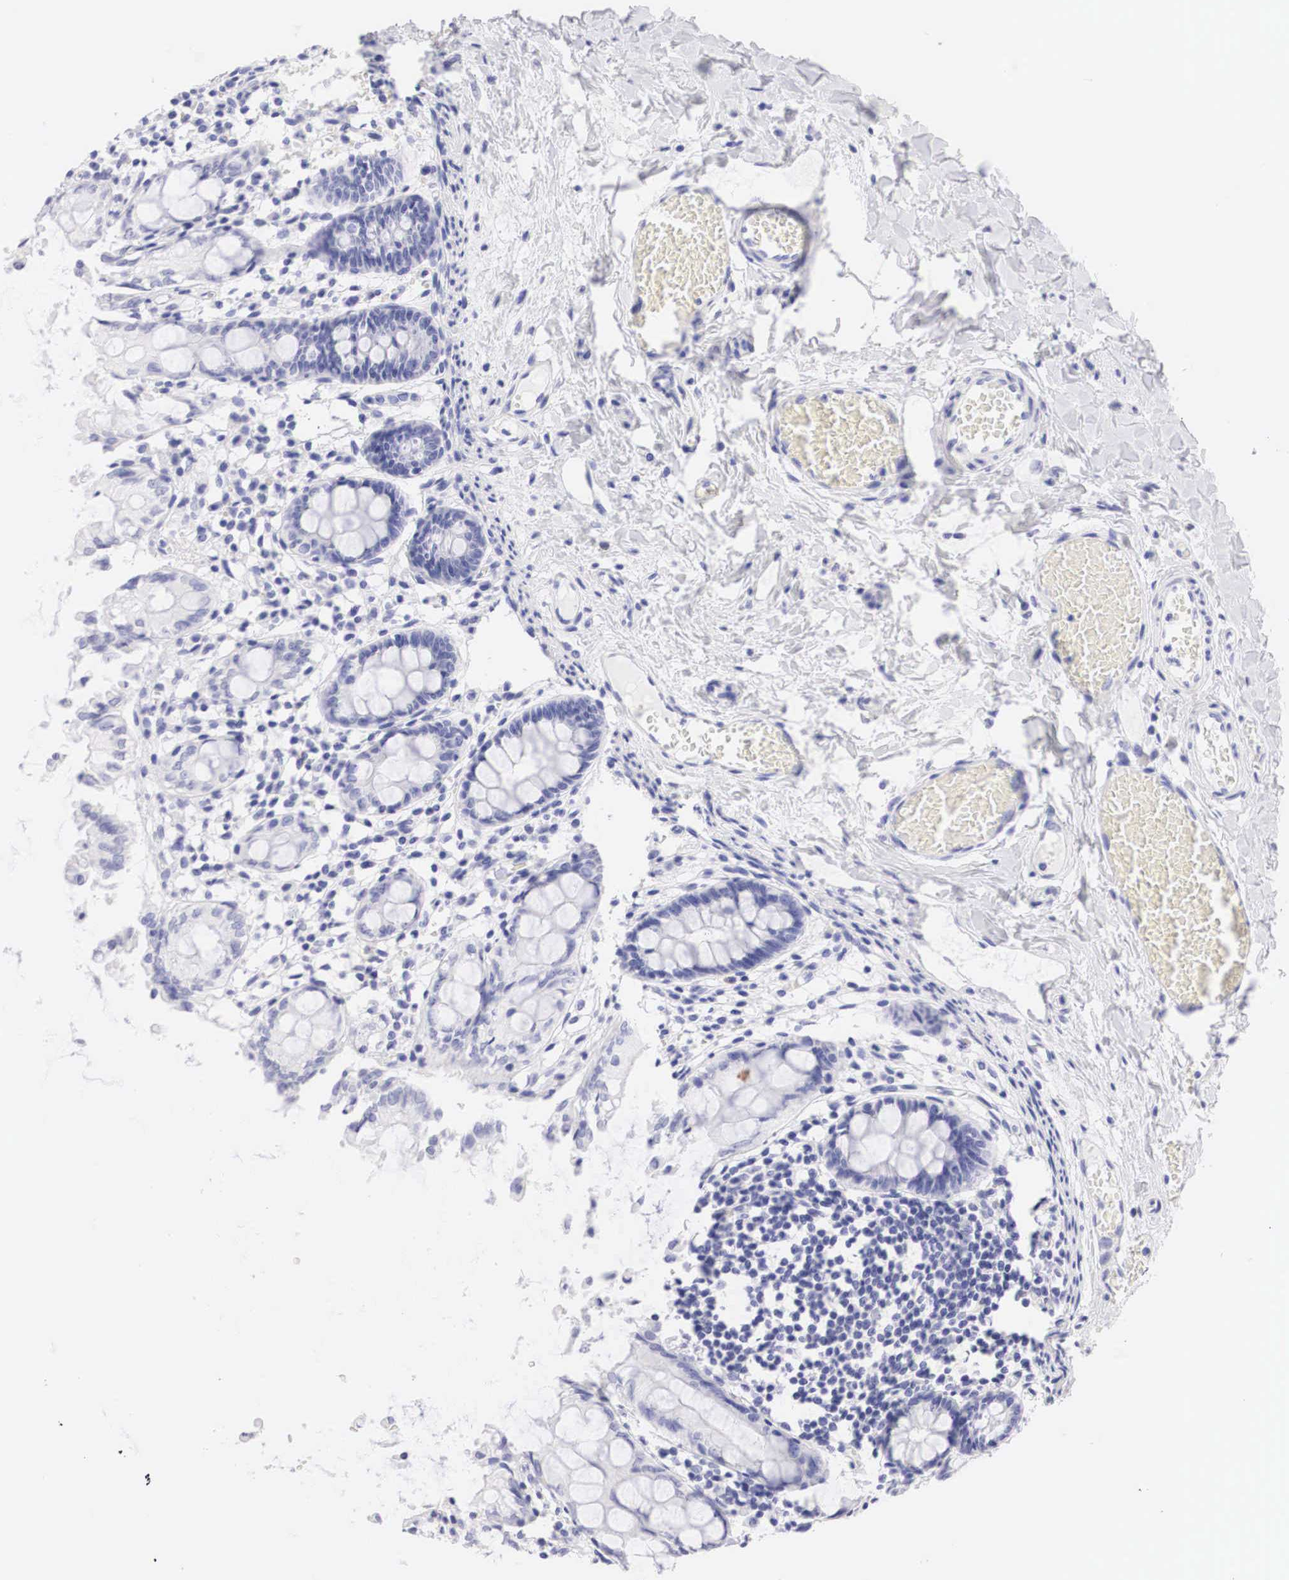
{"staining": {"intensity": "negative", "quantity": "none", "location": "none"}, "tissue": "colon", "cell_type": "Endothelial cells", "image_type": "normal", "snomed": [{"axis": "morphology", "description": "Normal tissue, NOS"}, {"axis": "topography", "description": "Colon"}], "caption": "This is an immunohistochemistry image of normal colon. There is no positivity in endothelial cells.", "gene": "TYR", "patient": {"sex": "male", "age": 1}}